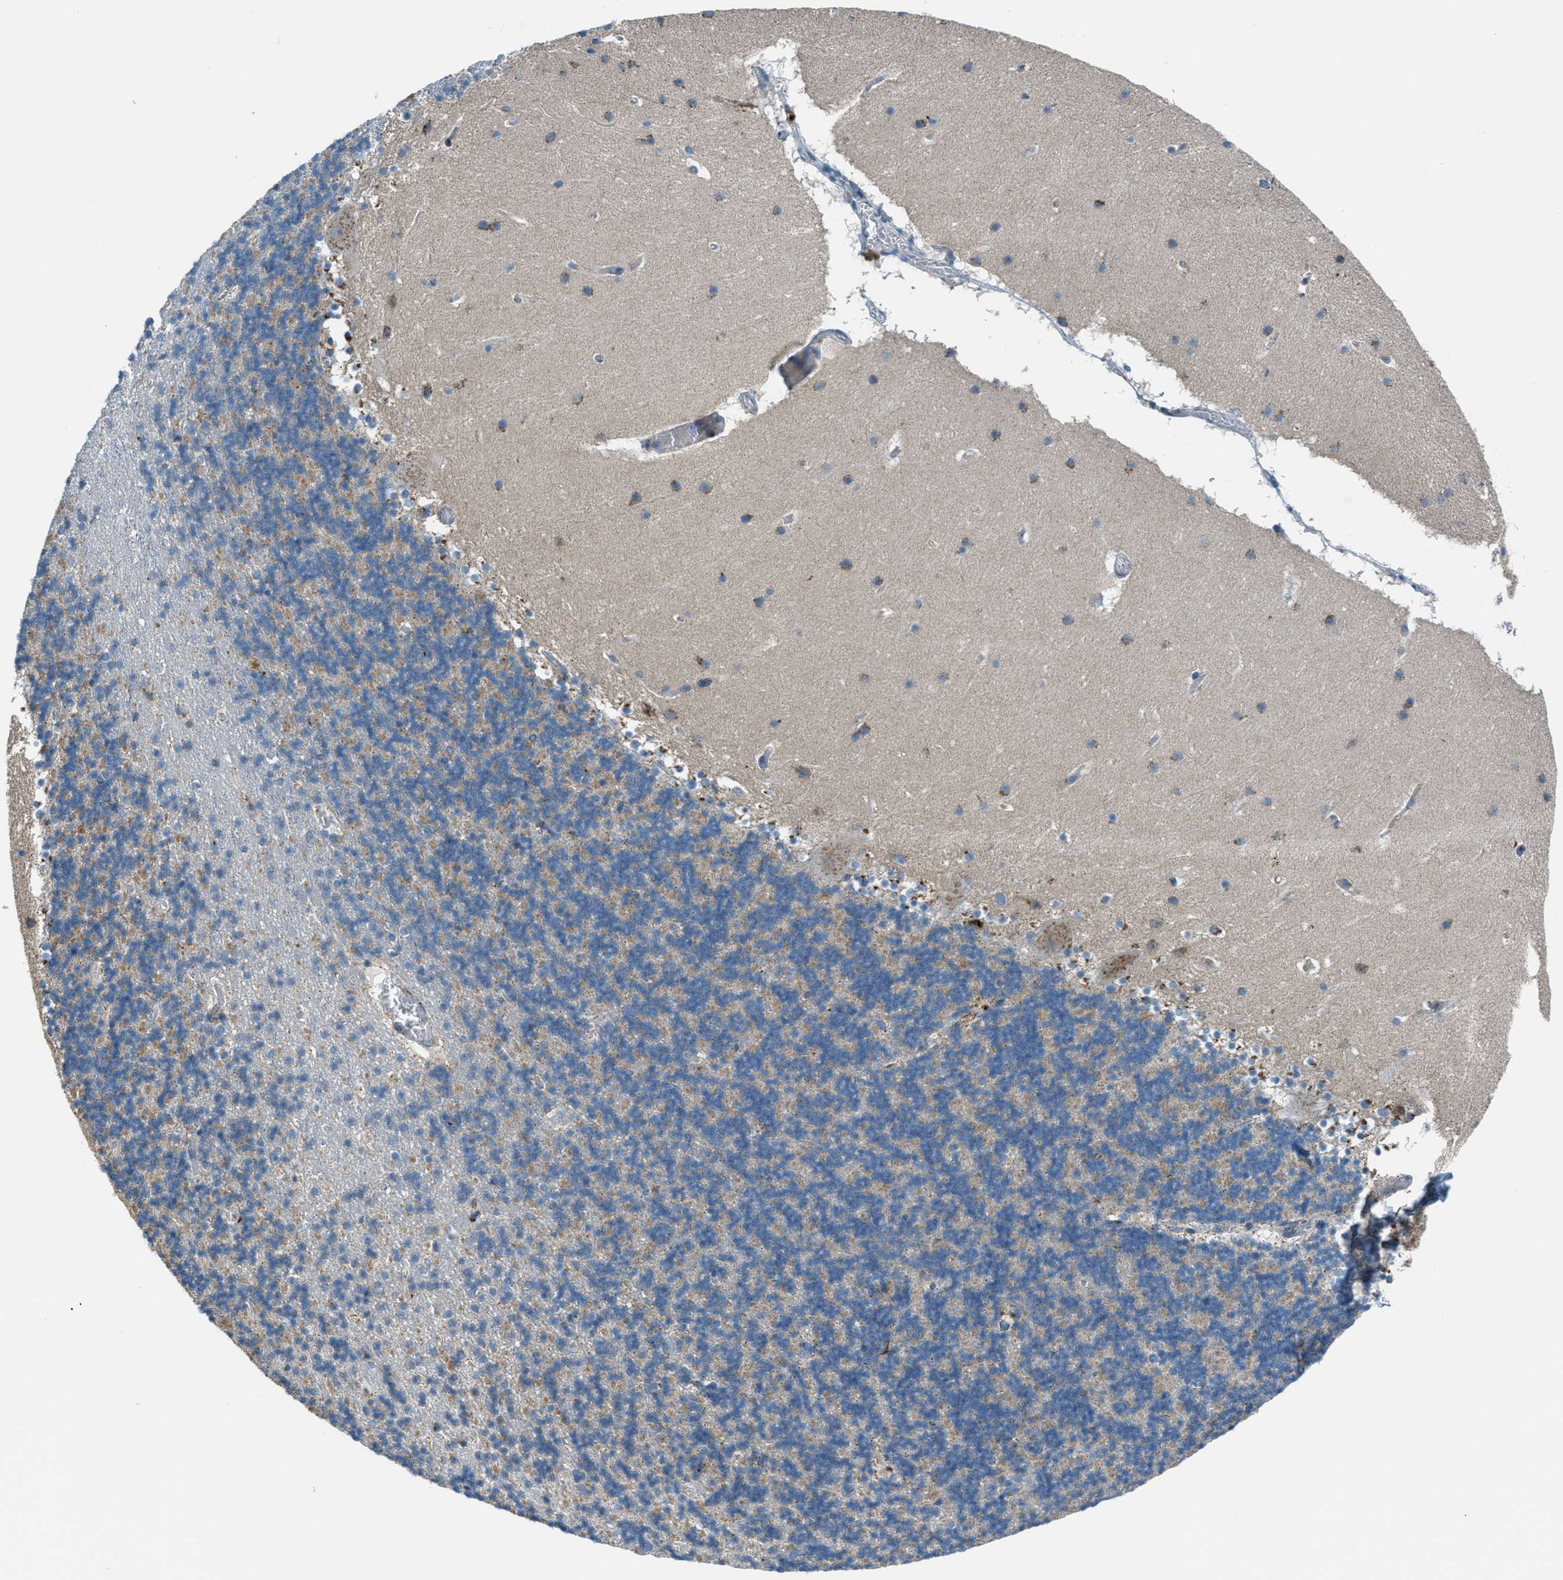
{"staining": {"intensity": "weak", "quantity": ">75%", "location": "cytoplasmic/membranous"}, "tissue": "cerebellum", "cell_type": "Cells in granular layer", "image_type": "normal", "snomed": [{"axis": "morphology", "description": "Normal tissue, NOS"}, {"axis": "topography", "description": "Cerebellum"}], "caption": "IHC of unremarkable human cerebellum displays low levels of weak cytoplasmic/membranous expression in about >75% of cells in granular layer. (Brightfield microscopy of DAB IHC at high magnification).", "gene": "BCKDK", "patient": {"sex": "male", "age": 45}}